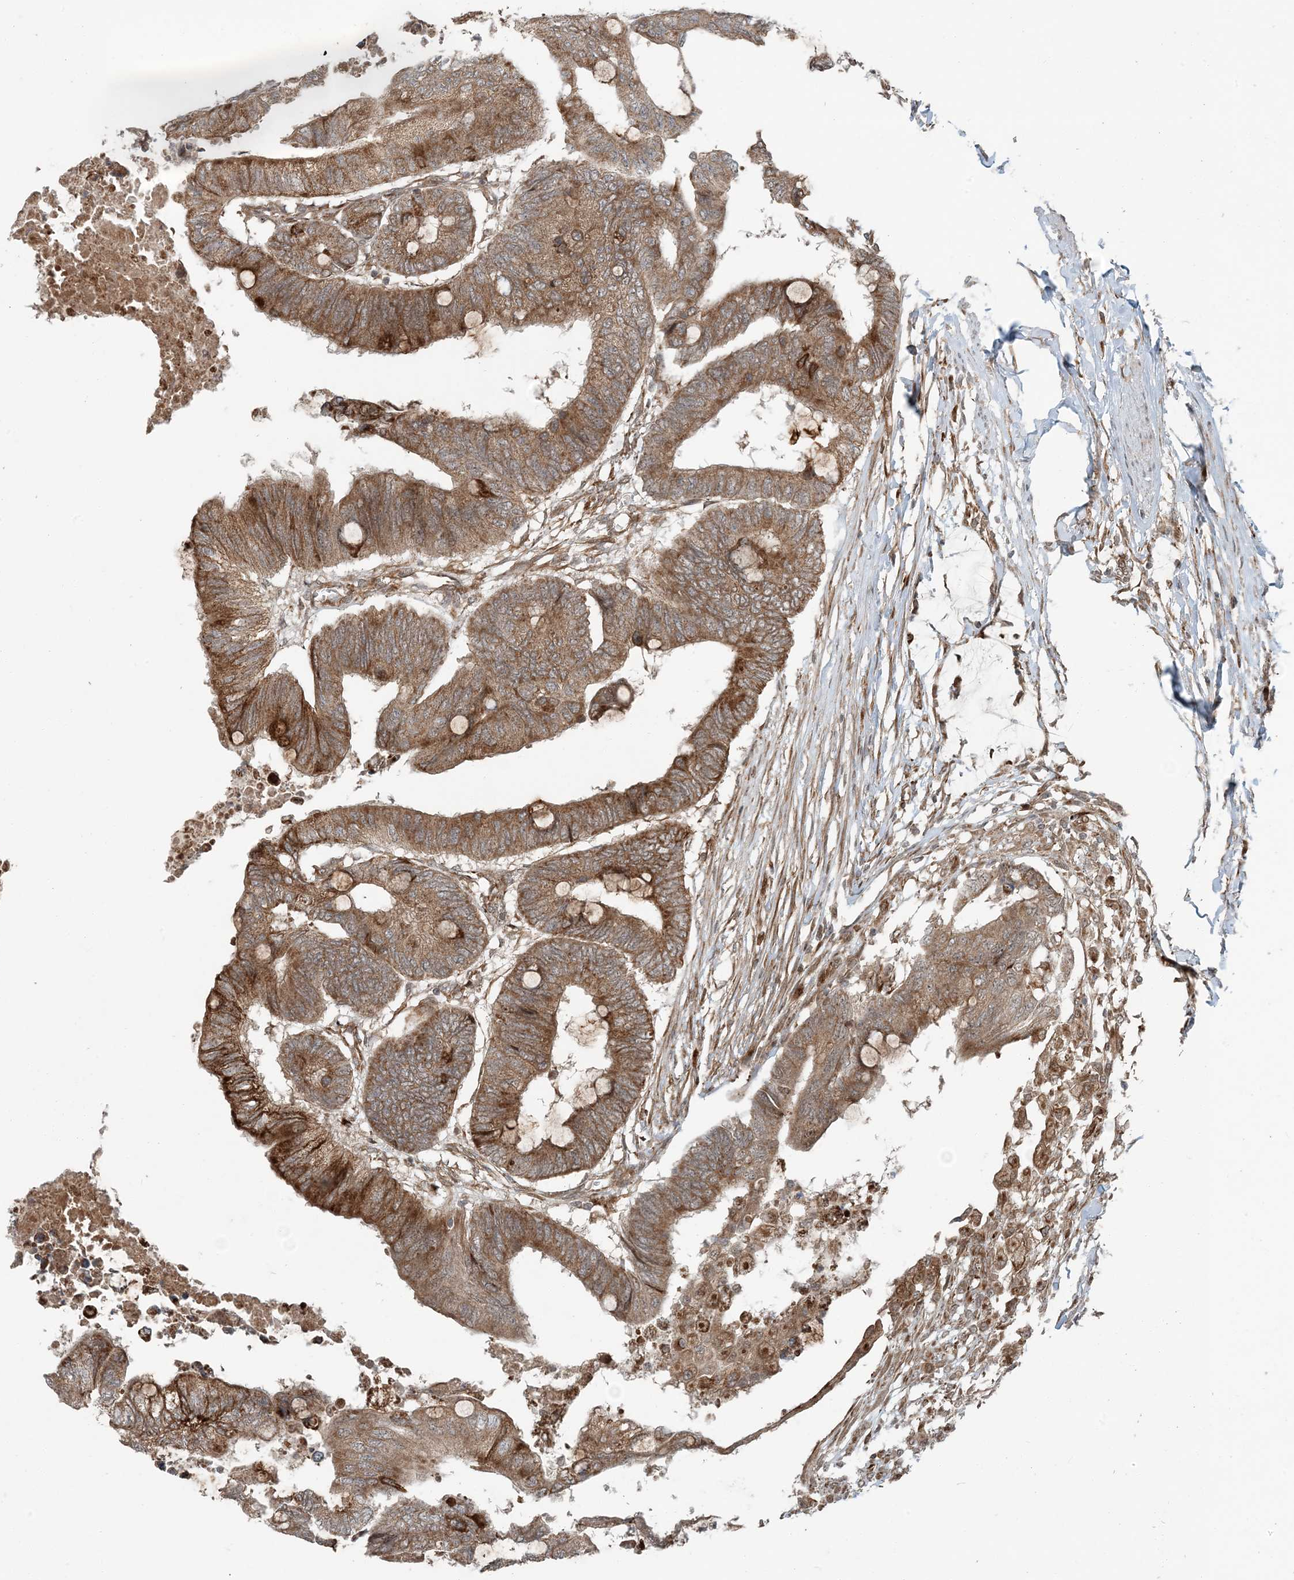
{"staining": {"intensity": "moderate", "quantity": ">75%", "location": "cytoplasmic/membranous"}, "tissue": "colorectal cancer", "cell_type": "Tumor cells", "image_type": "cancer", "snomed": [{"axis": "morphology", "description": "Normal tissue, NOS"}, {"axis": "morphology", "description": "Adenocarcinoma, NOS"}, {"axis": "topography", "description": "Rectum"}, {"axis": "topography", "description": "Peripheral nerve tissue"}], "caption": "About >75% of tumor cells in human colorectal cancer (adenocarcinoma) show moderate cytoplasmic/membranous protein staining as visualized by brown immunohistochemical staining.", "gene": "EDEM2", "patient": {"sex": "male", "age": 92}}